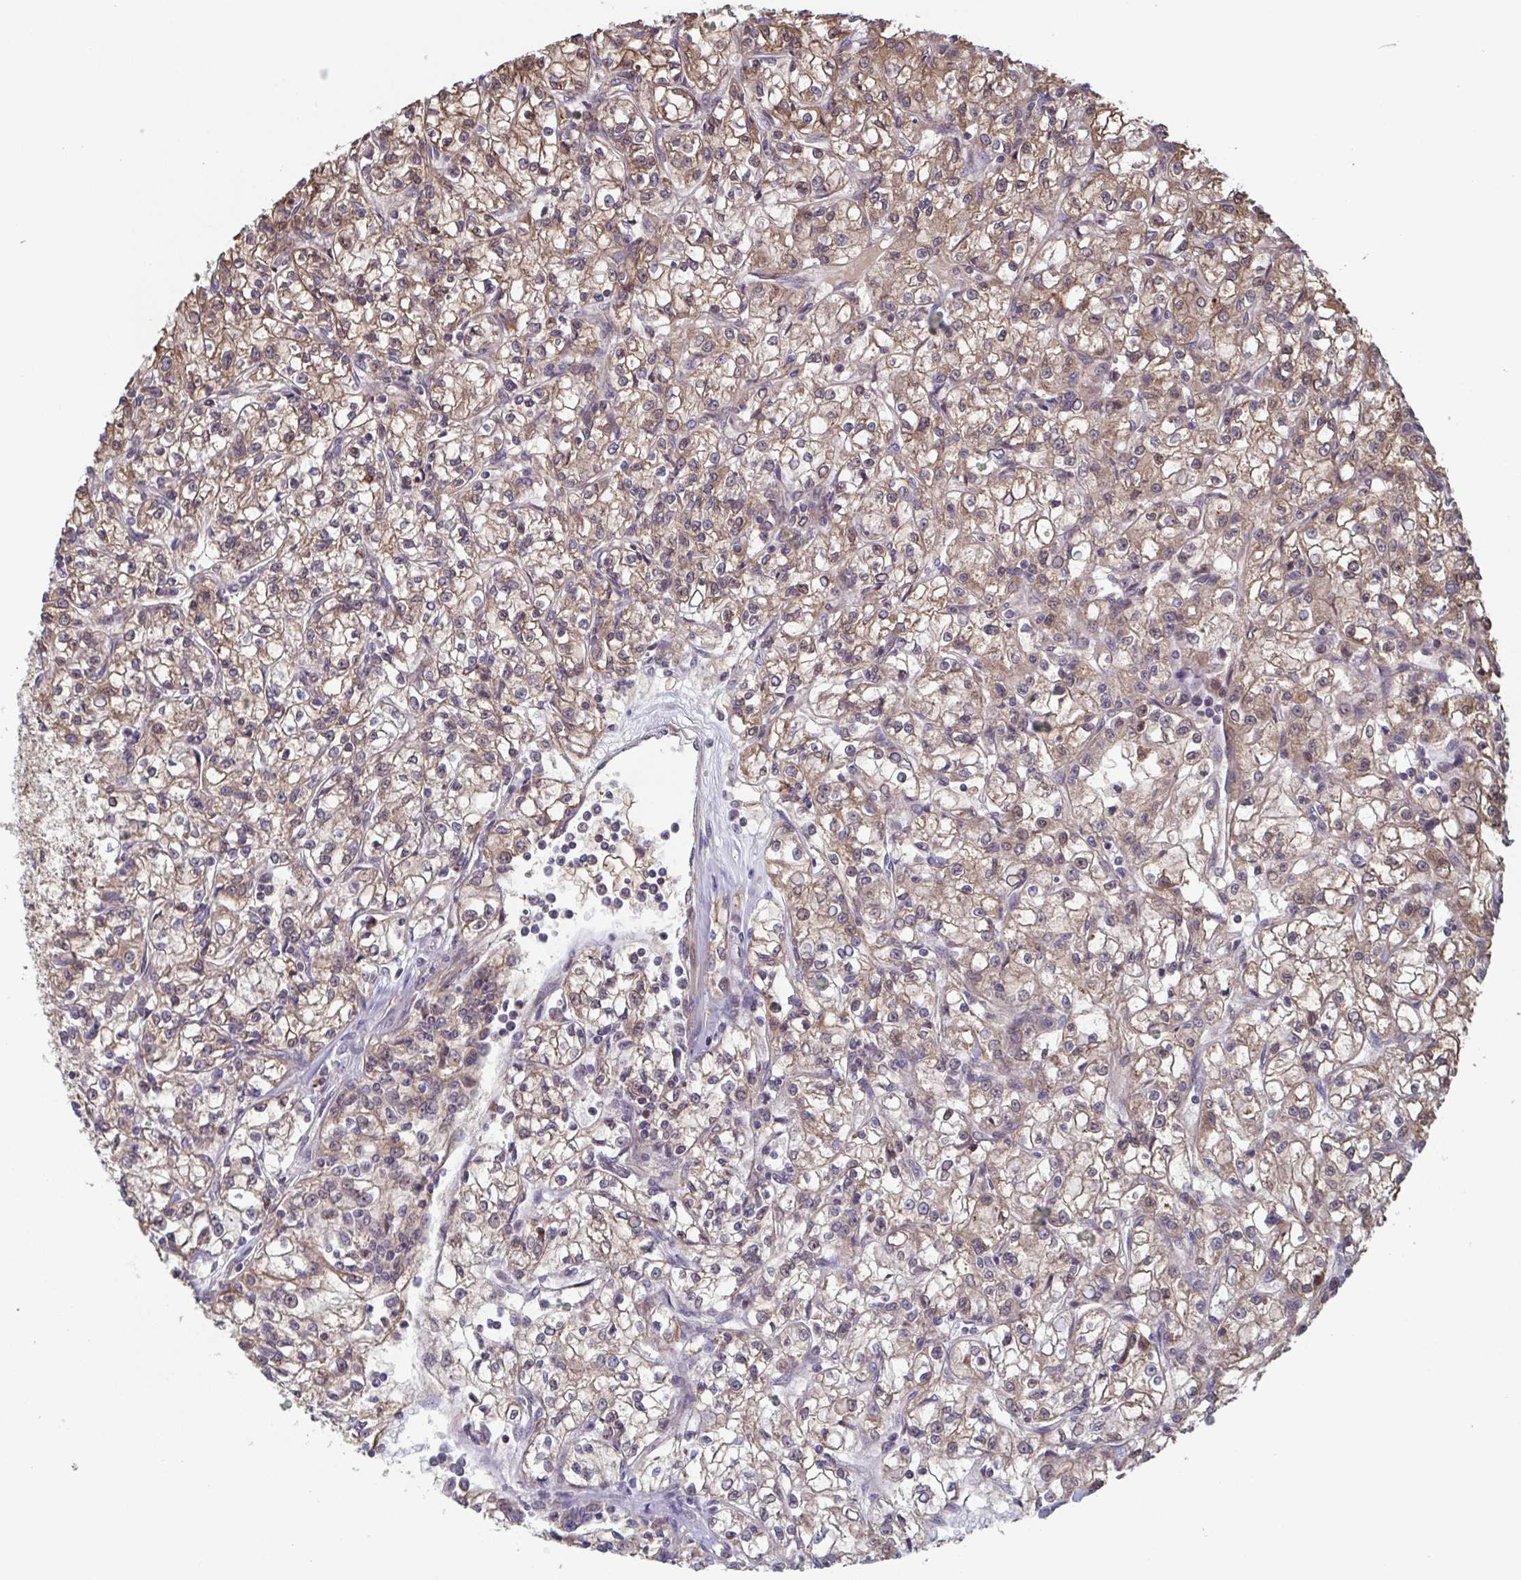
{"staining": {"intensity": "moderate", "quantity": ">75%", "location": "cytoplasmic/membranous"}, "tissue": "renal cancer", "cell_type": "Tumor cells", "image_type": "cancer", "snomed": [{"axis": "morphology", "description": "Adenocarcinoma, NOS"}, {"axis": "topography", "description": "Kidney"}], "caption": "Immunohistochemistry (IHC) (DAB) staining of human adenocarcinoma (renal) demonstrates moderate cytoplasmic/membranous protein positivity in about >75% of tumor cells.", "gene": "COPB1", "patient": {"sex": "female", "age": 59}}